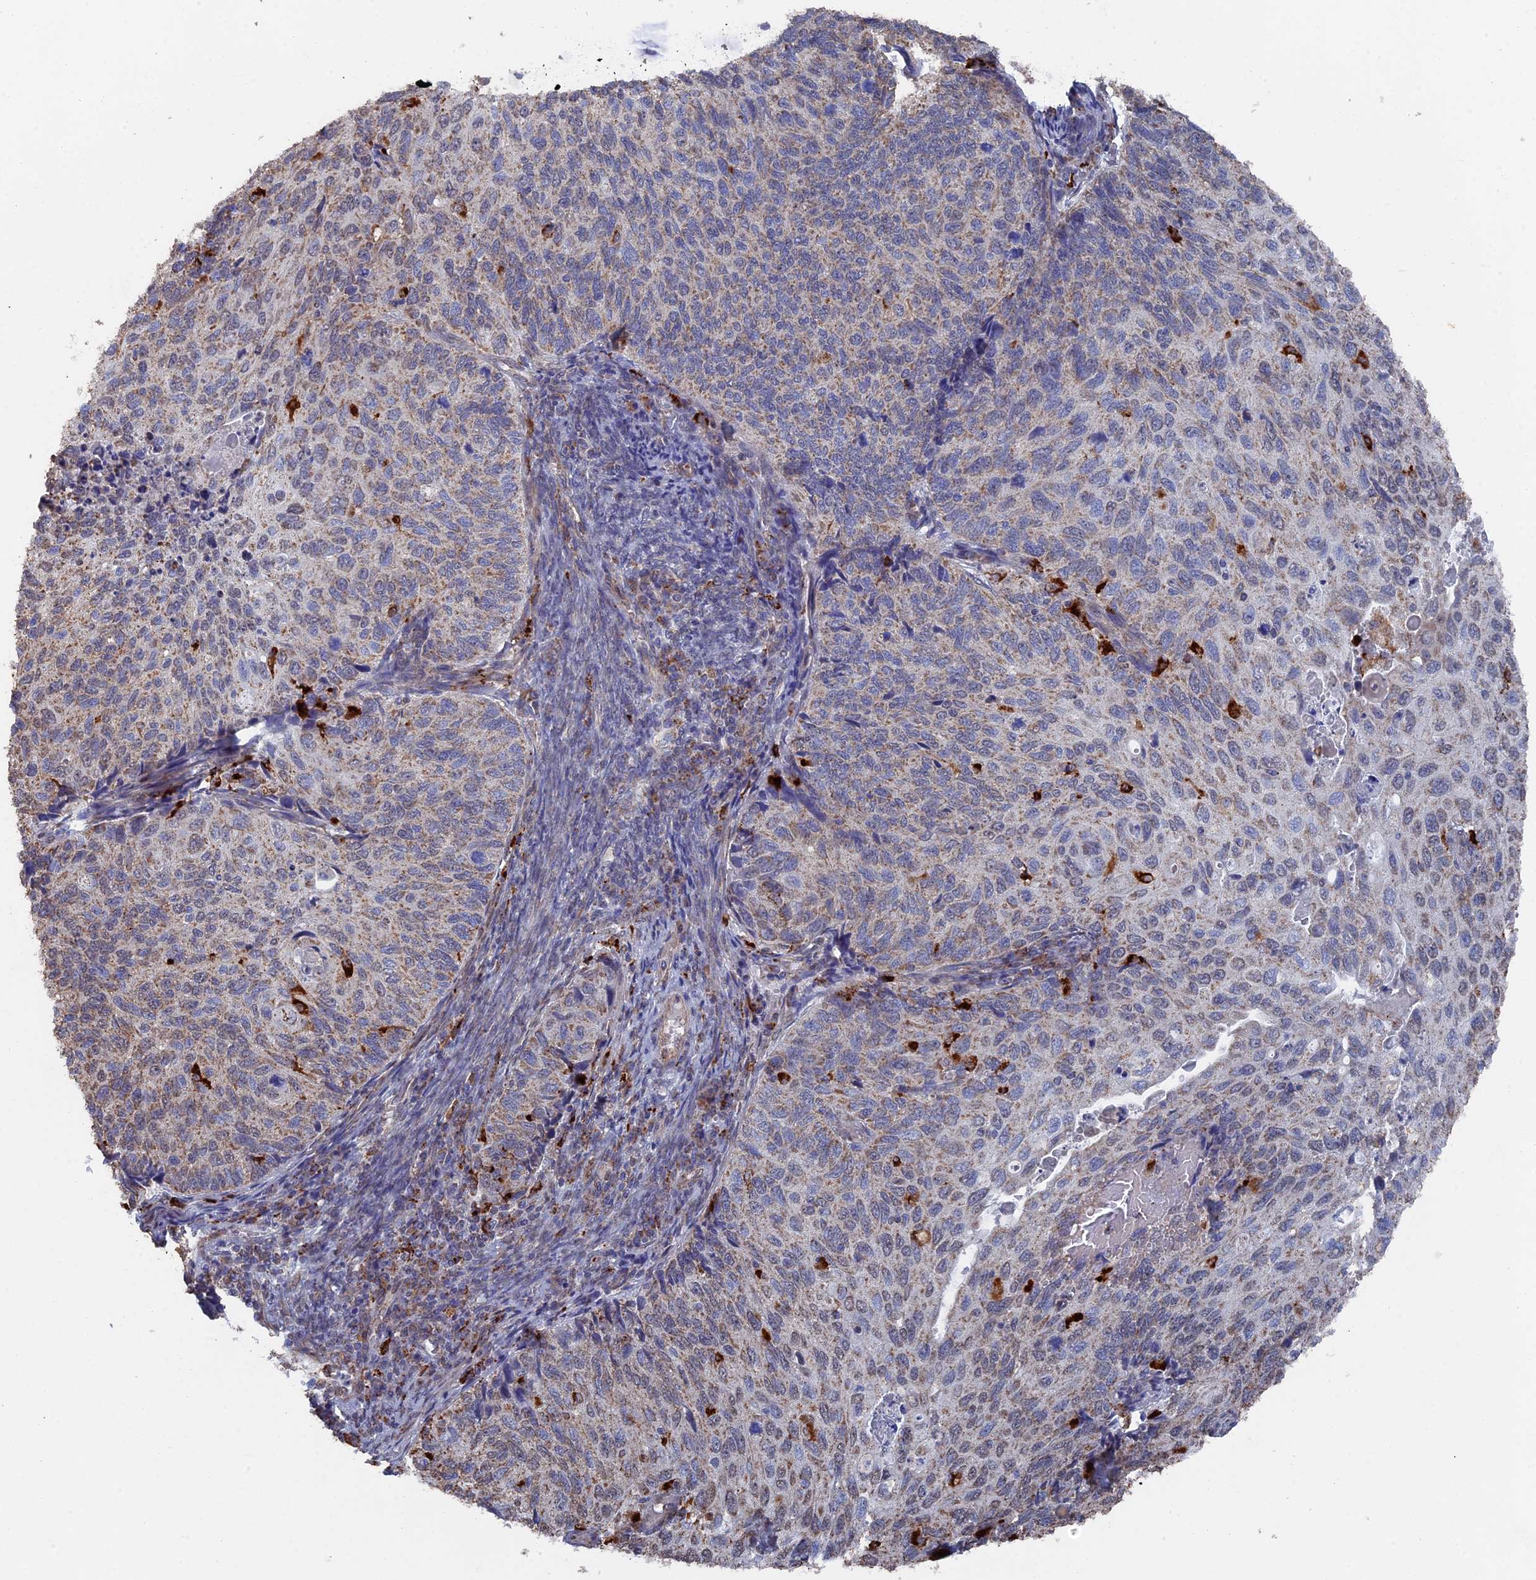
{"staining": {"intensity": "weak", "quantity": "<25%", "location": "cytoplasmic/membranous"}, "tissue": "cervical cancer", "cell_type": "Tumor cells", "image_type": "cancer", "snomed": [{"axis": "morphology", "description": "Squamous cell carcinoma, NOS"}, {"axis": "topography", "description": "Cervix"}], "caption": "A micrograph of cervical squamous cell carcinoma stained for a protein displays no brown staining in tumor cells.", "gene": "SMG9", "patient": {"sex": "female", "age": 70}}